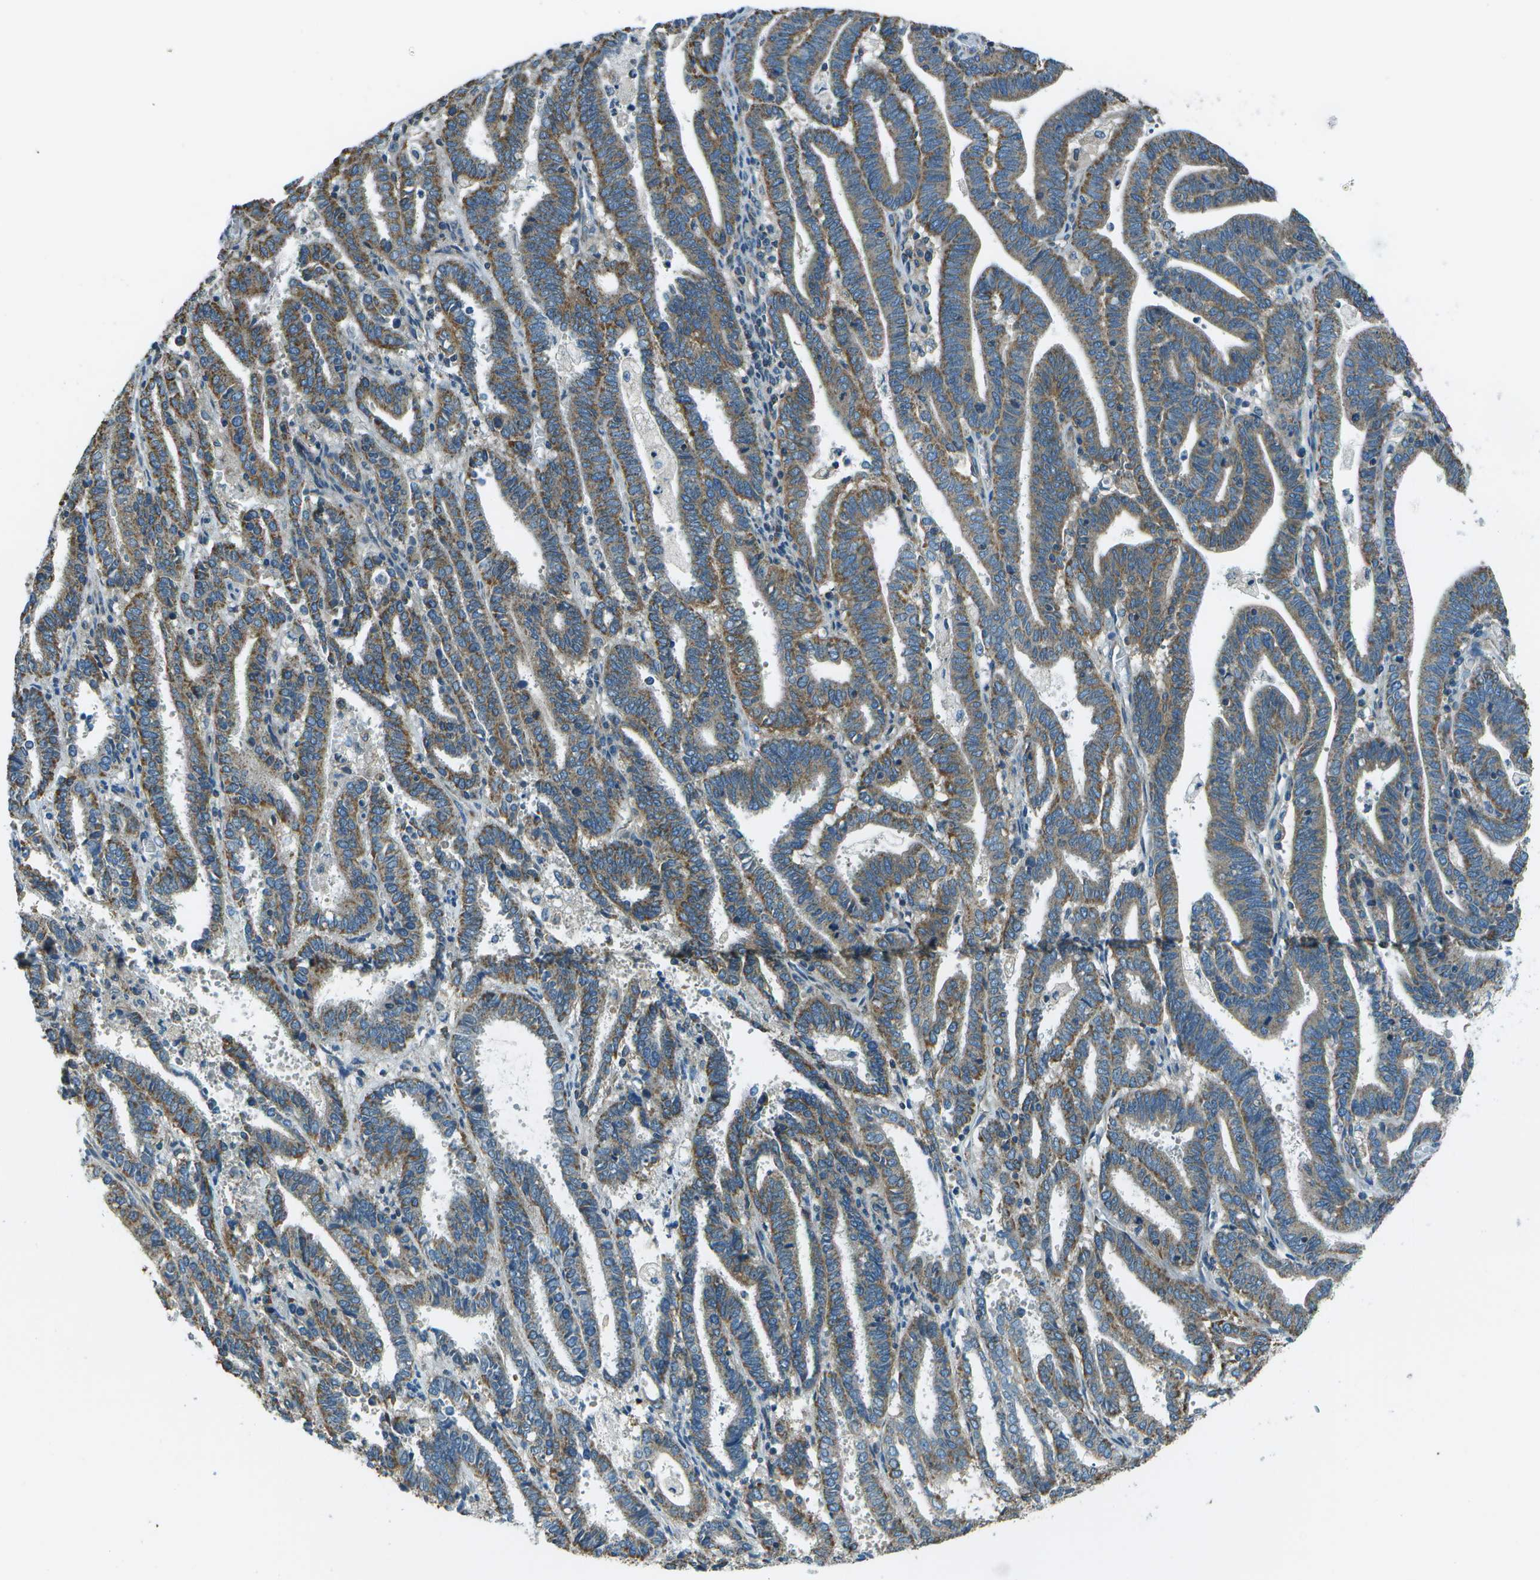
{"staining": {"intensity": "moderate", "quantity": ">75%", "location": "cytoplasmic/membranous"}, "tissue": "endometrial cancer", "cell_type": "Tumor cells", "image_type": "cancer", "snomed": [{"axis": "morphology", "description": "Adenocarcinoma, NOS"}, {"axis": "topography", "description": "Uterus"}], "caption": "DAB (3,3'-diaminobenzidine) immunohistochemical staining of endometrial cancer (adenocarcinoma) reveals moderate cytoplasmic/membranous protein positivity in approximately >75% of tumor cells.", "gene": "TMEM51", "patient": {"sex": "female", "age": 83}}